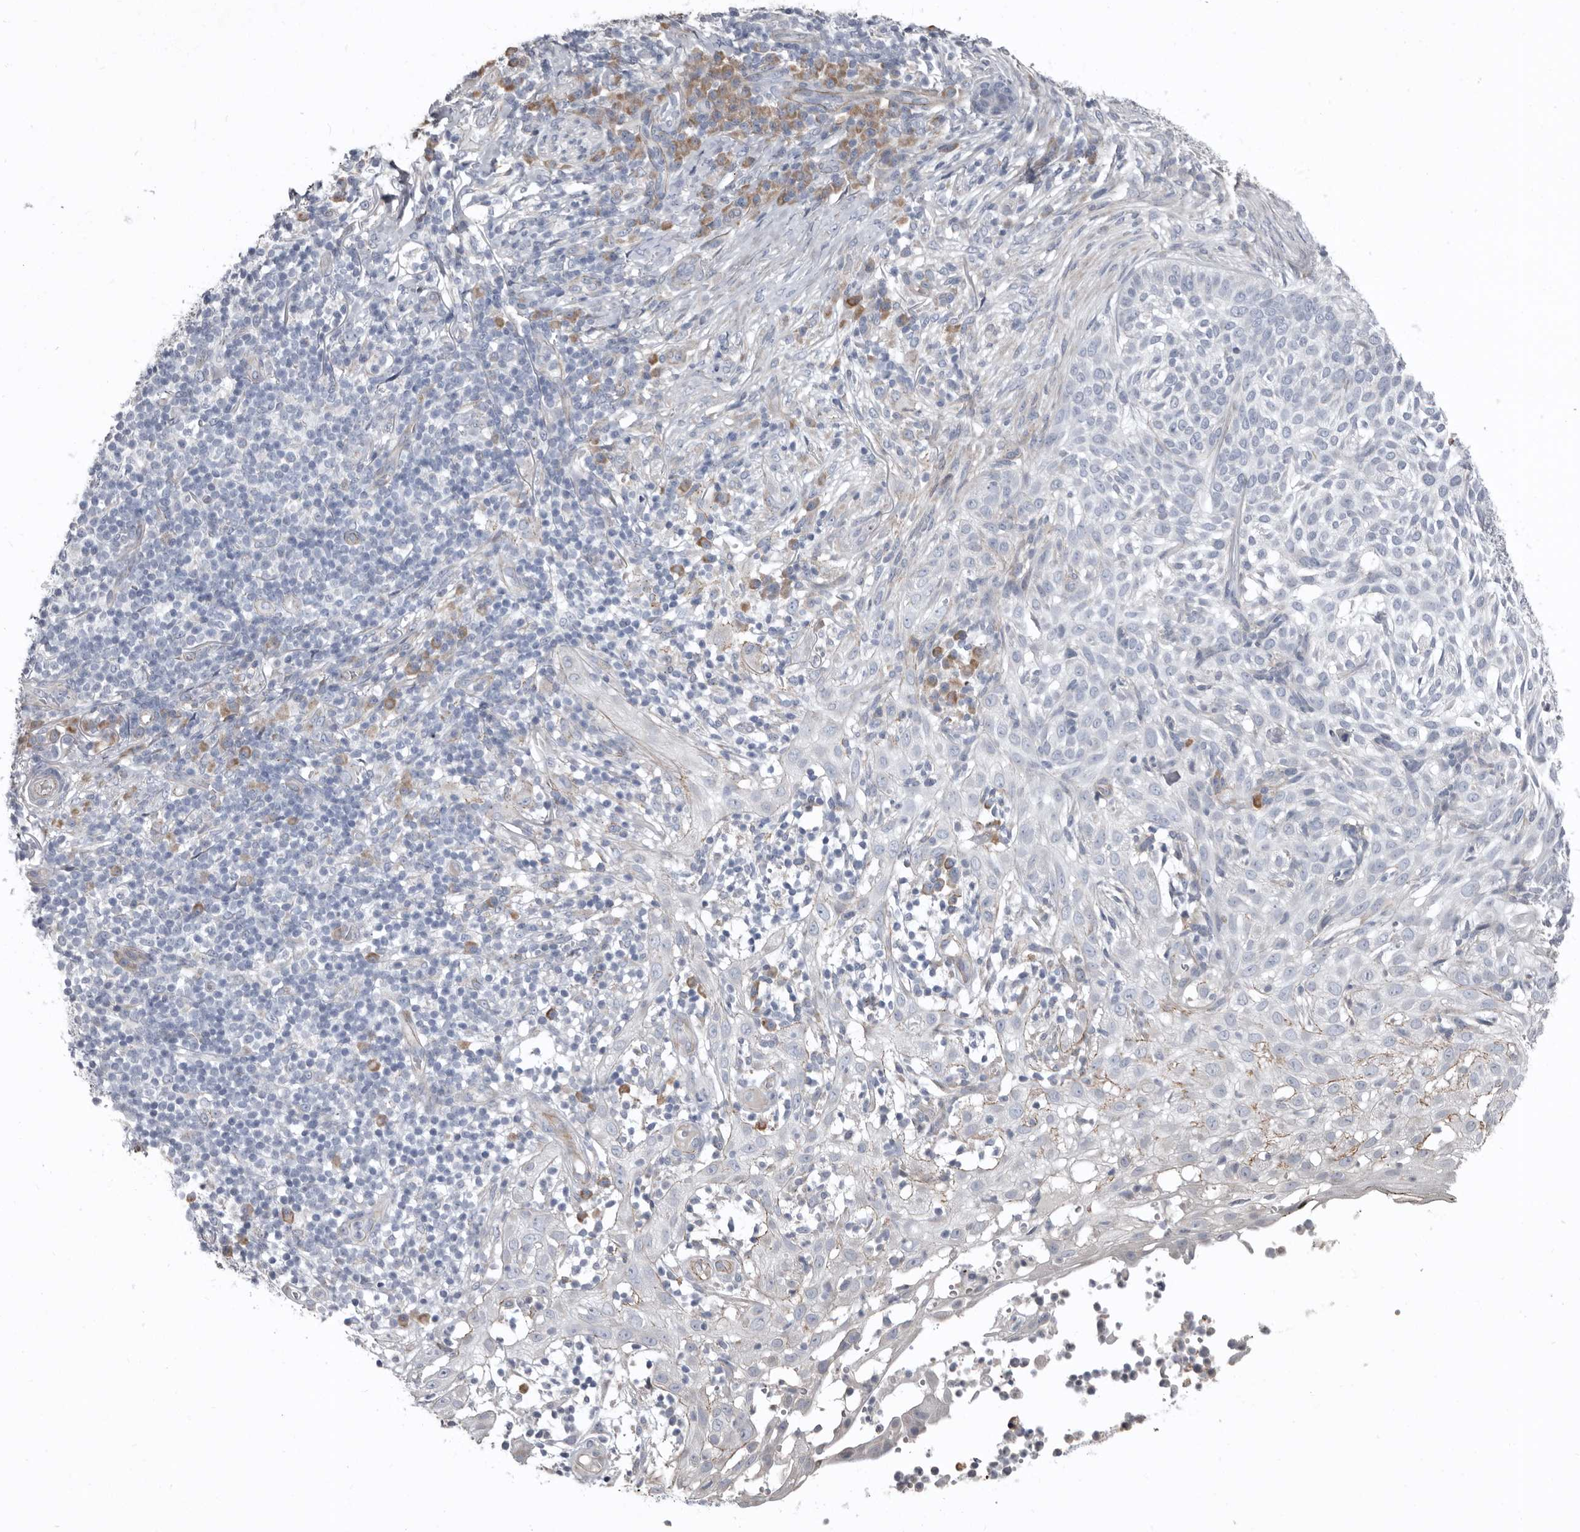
{"staining": {"intensity": "negative", "quantity": "none", "location": "none"}, "tissue": "skin cancer", "cell_type": "Tumor cells", "image_type": "cancer", "snomed": [{"axis": "morphology", "description": "Basal cell carcinoma"}, {"axis": "topography", "description": "Skin"}], "caption": "Protein analysis of basal cell carcinoma (skin) demonstrates no significant positivity in tumor cells.", "gene": "ZNF114", "patient": {"sex": "female", "age": 64}}